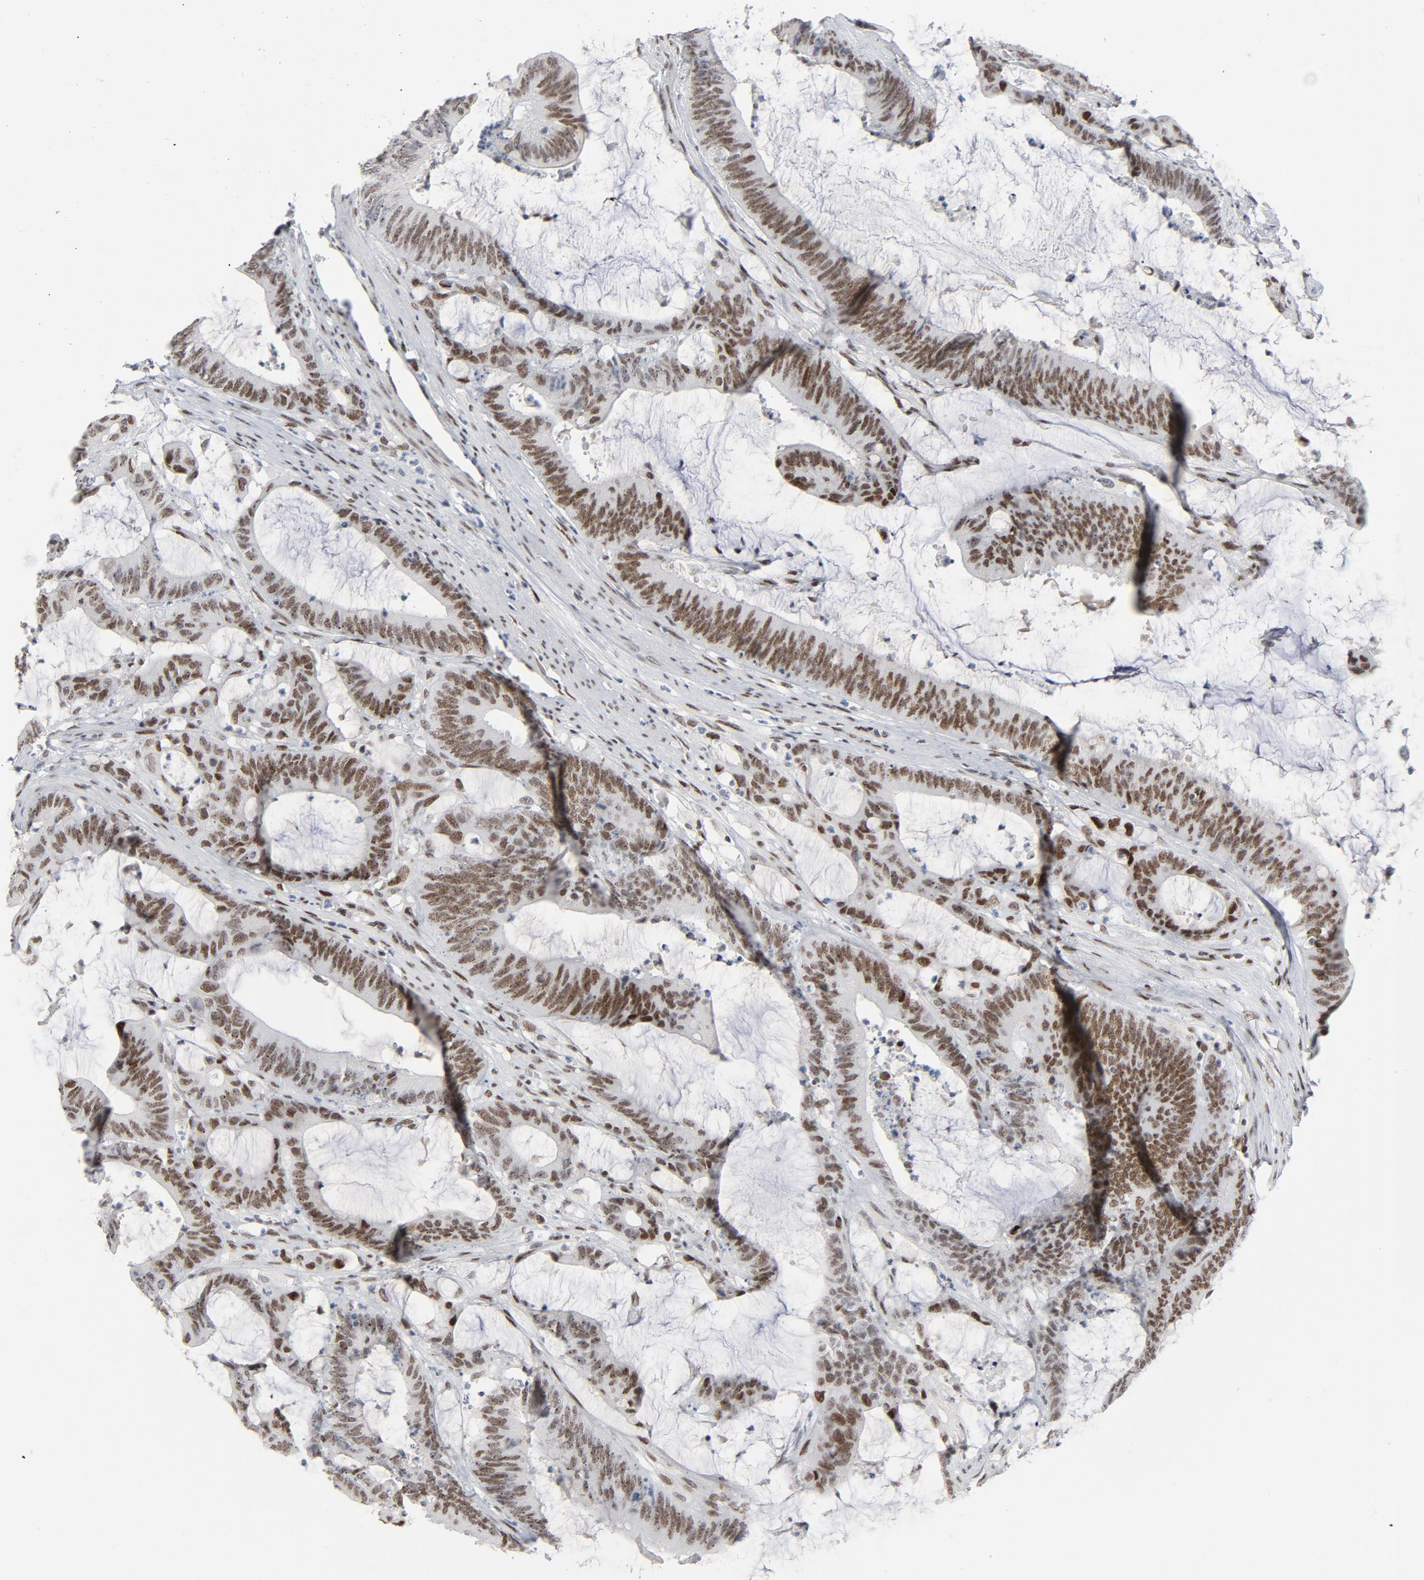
{"staining": {"intensity": "moderate", "quantity": ">75%", "location": "nuclear"}, "tissue": "colorectal cancer", "cell_type": "Tumor cells", "image_type": "cancer", "snomed": [{"axis": "morphology", "description": "Adenocarcinoma, NOS"}, {"axis": "topography", "description": "Rectum"}], "caption": "Adenocarcinoma (colorectal) stained with a brown dye exhibits moderate nuclear positive expression in about >75% of tumor cells.", "gene": "HSF1", "patient": {"sex": "female", "age": 66}}